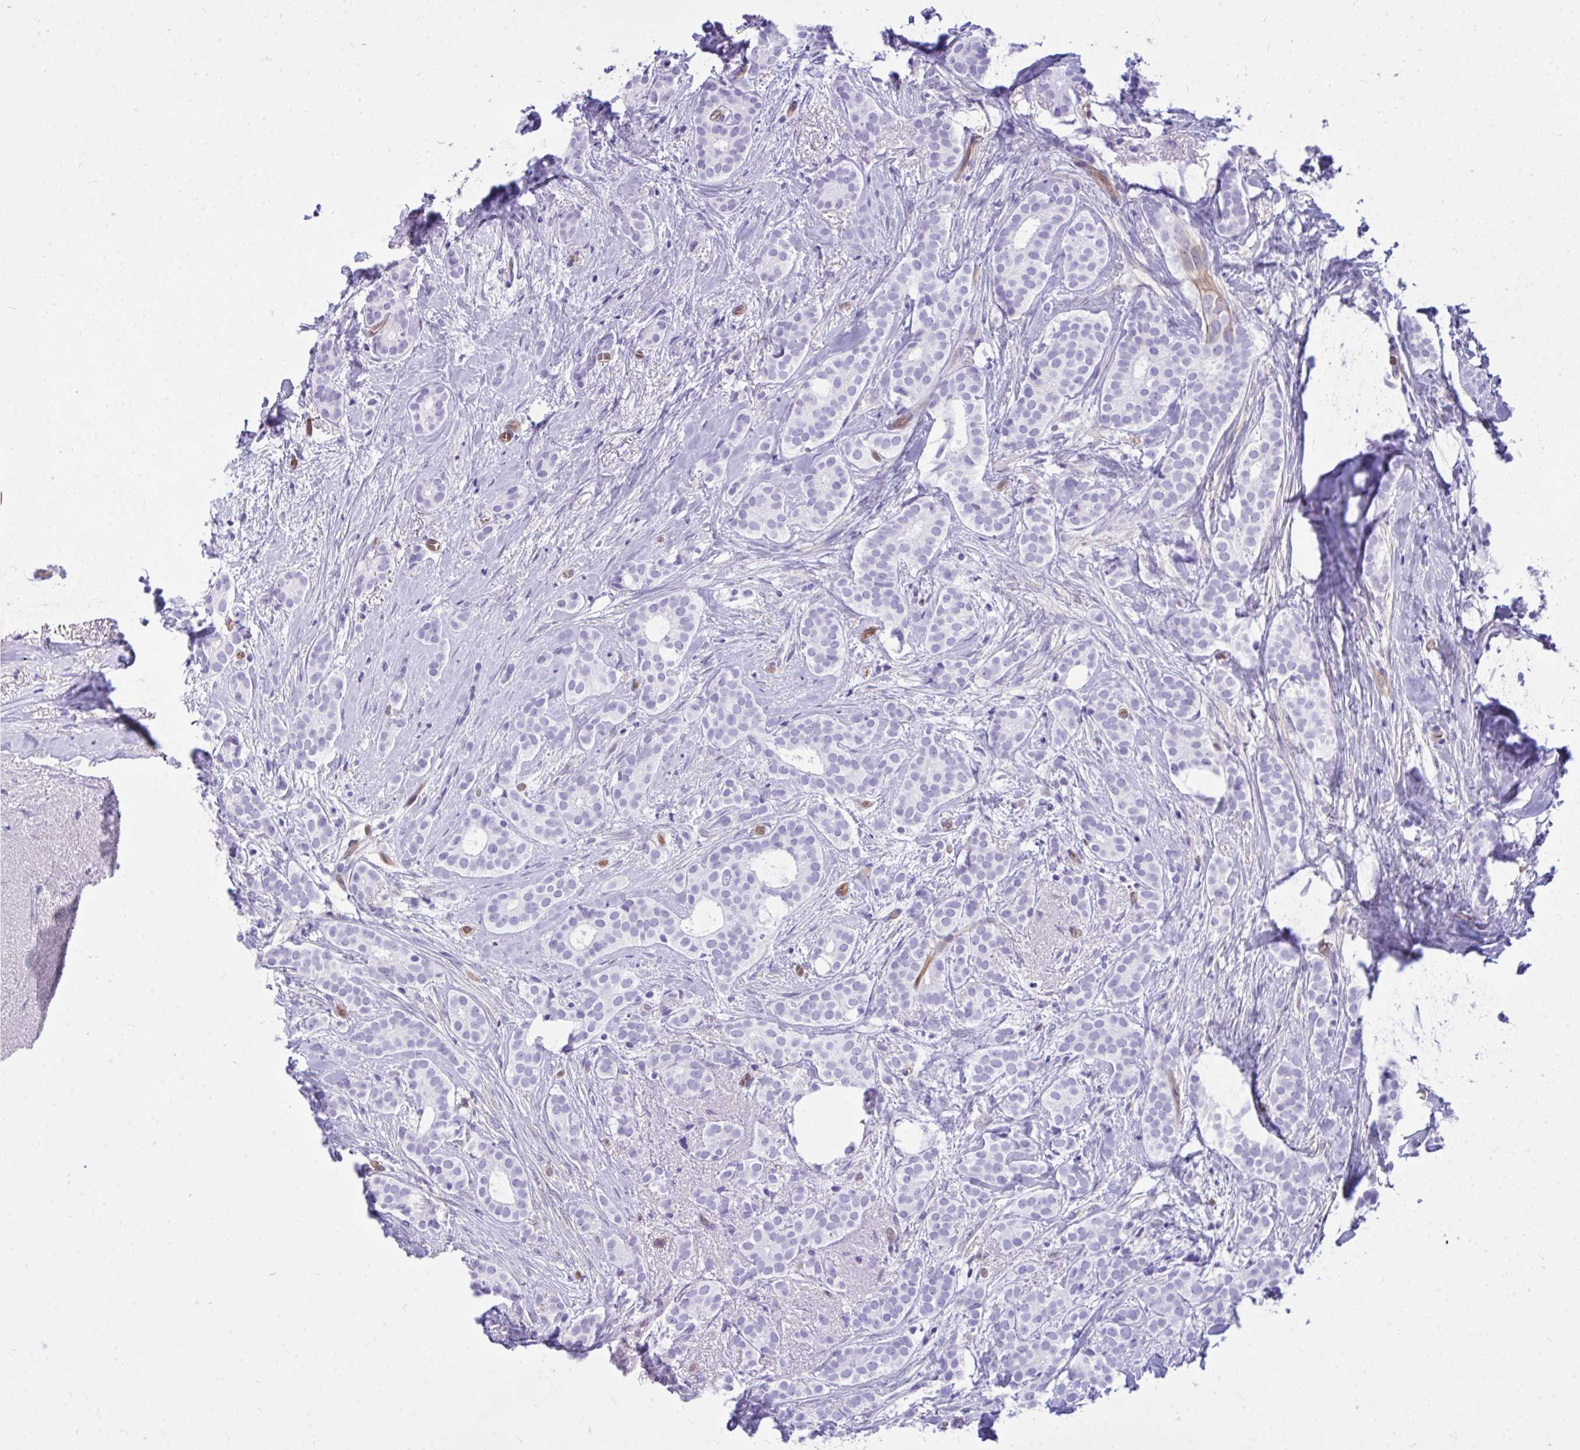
{"staining": {"intensity": "negative", "quantity": "none", "location": "none"}, "tissue": "breast cancer", "cell_type": "Tumor cells", "image_type": "cancer", "snomed": [{"axis": "morphology", "description": "Duct carcinoma"}, {"axis": "topography", "description": "Breast"}], "caption": "High magnification brightfield microscopy of infiltrating ductal carcinoma (breast) stained with DAB (3,3'-diaminobenzidine) (brown) and counterstained with hematoxylin (blue): tumor cells show no significant staining.", "gene": "LIMS2", "patient": {"sex": "female", "age": 65}}